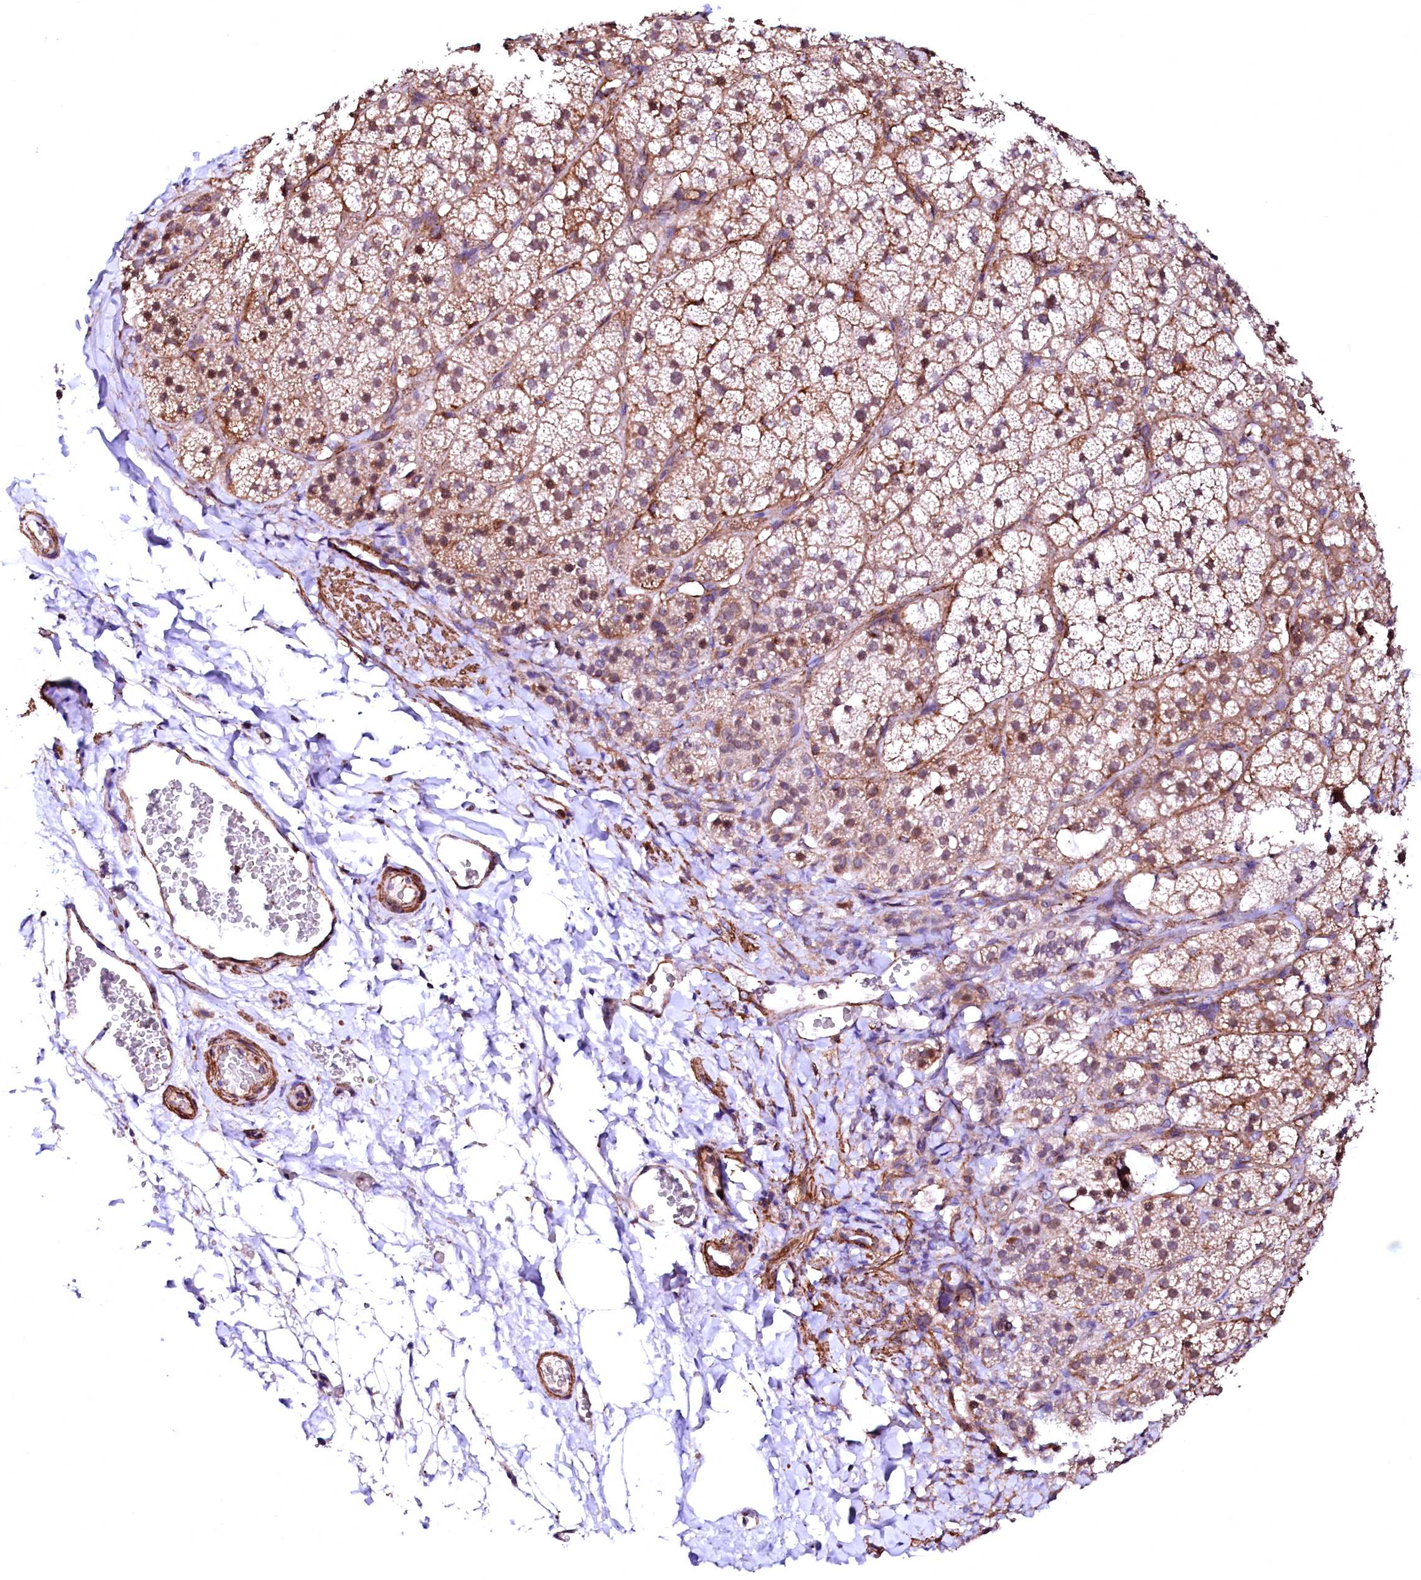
{"staining": {"intensity": "moderate", "quantity": ">75%", "location": "cytoplasmic/membranous"}, "tissue": "adrenal gland", "cell_type": "Glandular cells", "image_type": "normal", "snomed": [{"axis": "morphology", "description": "Normal tissue, NOS"}, {"axis": "topography", "description": "Adrenal gland"}], "caption": "DAB immunohistochemical staining of normal adrenal gland exhibits moderate cytoplasmic/membranous protein expression in about >75% of glandular cells.", "gene": "GPR176", "patient": {"sex": "female", "age": 44}}